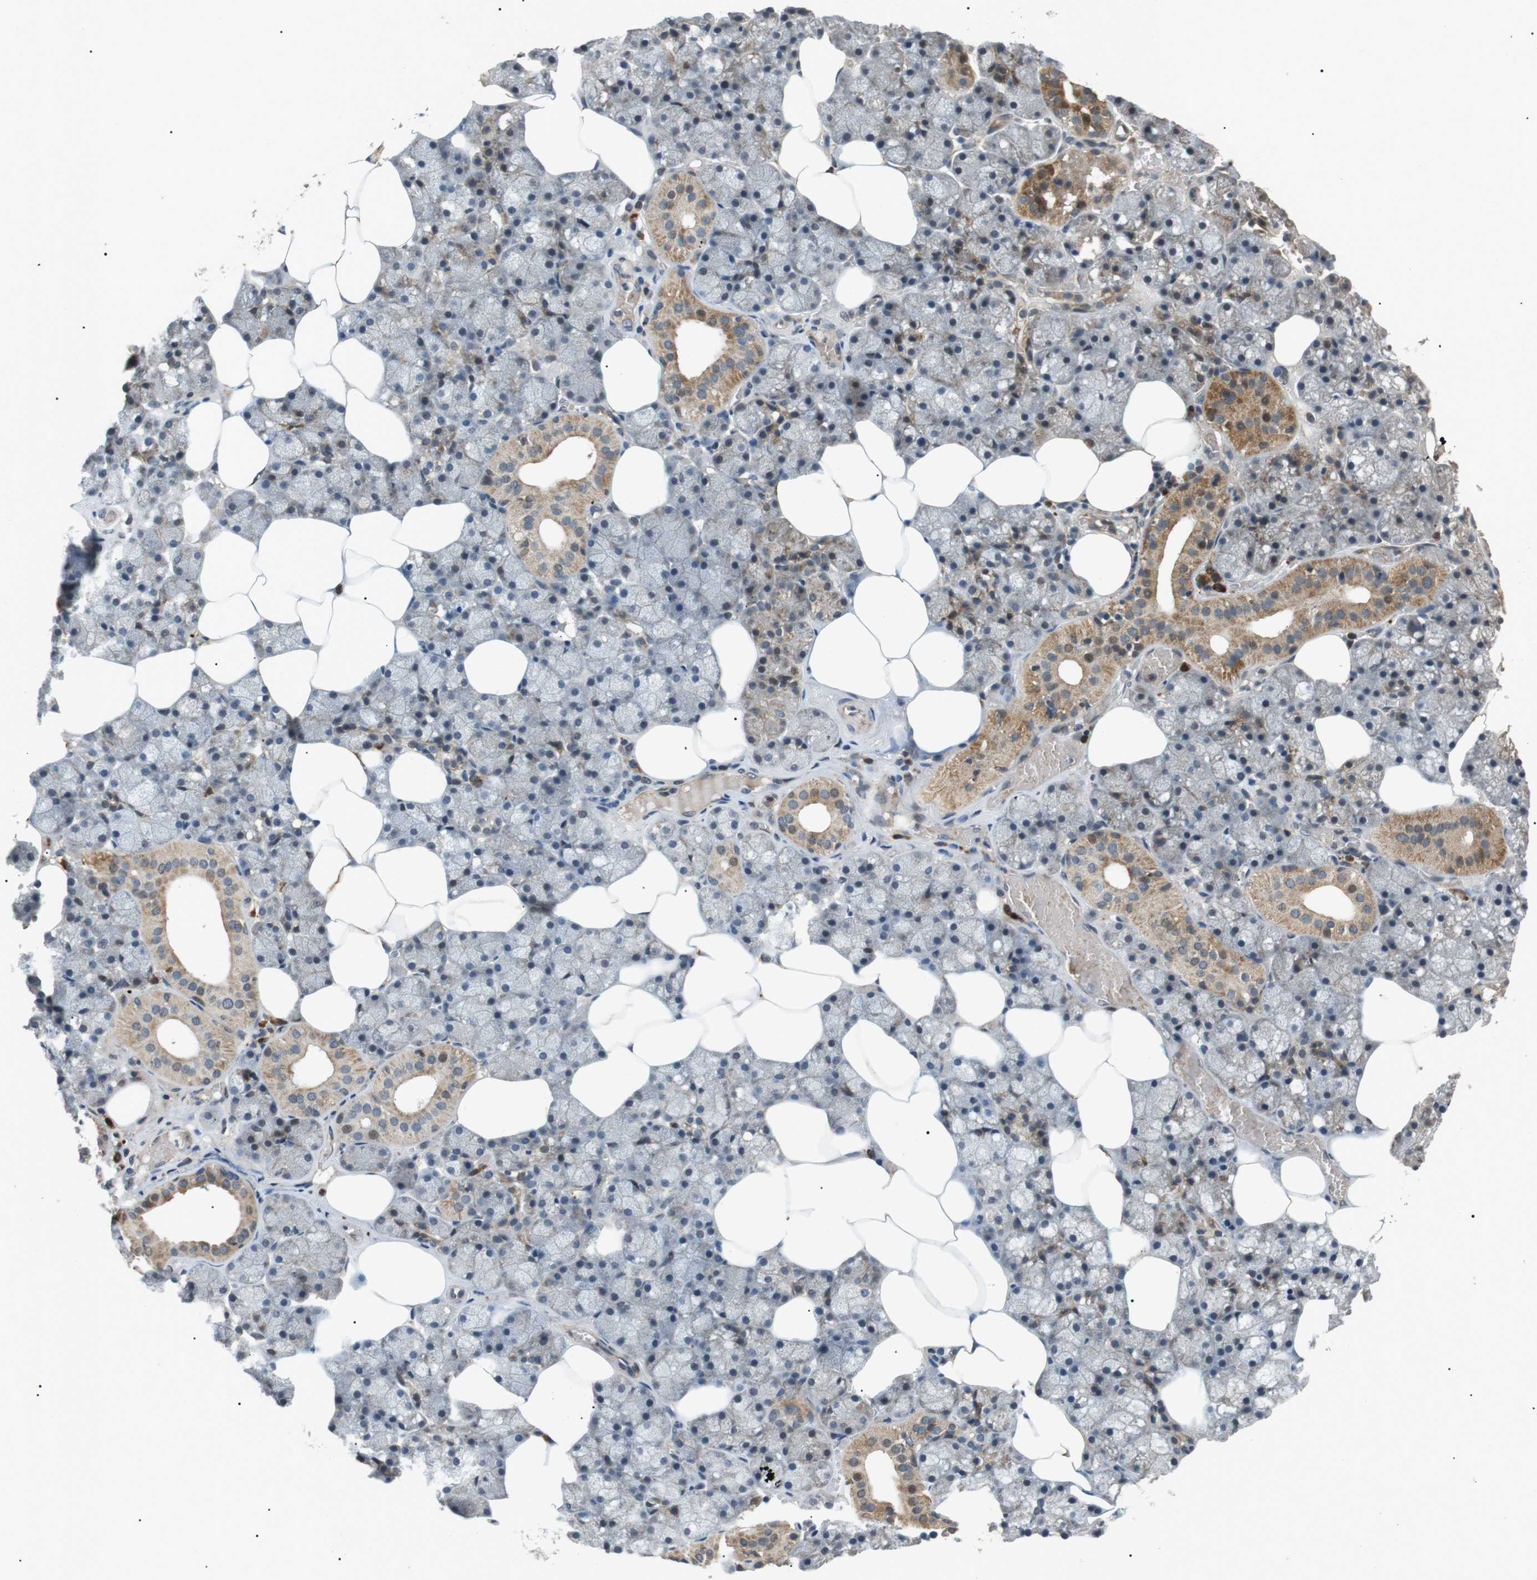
{"staining": {"intensity": "moderate", "quantity": "25%-75%", "location": "cytoplasmic/membranous"}, "tissue": "salivary gland", "cell_type": "Glandular cells", "image_type": "normal", "snomed": [{"axis": "morphology", "description": "Normal tissue, NOS"}, {"axis": "topography", "description": "Salivary gland"}], "caption": "Protein analysis of unremarkable salivary gland displays moderate cytoplasmic/membranous staining in about 25%-75% of glandular cells.", "gene": "HSPA13", "patient": {"sex": "male", "age": 62}}